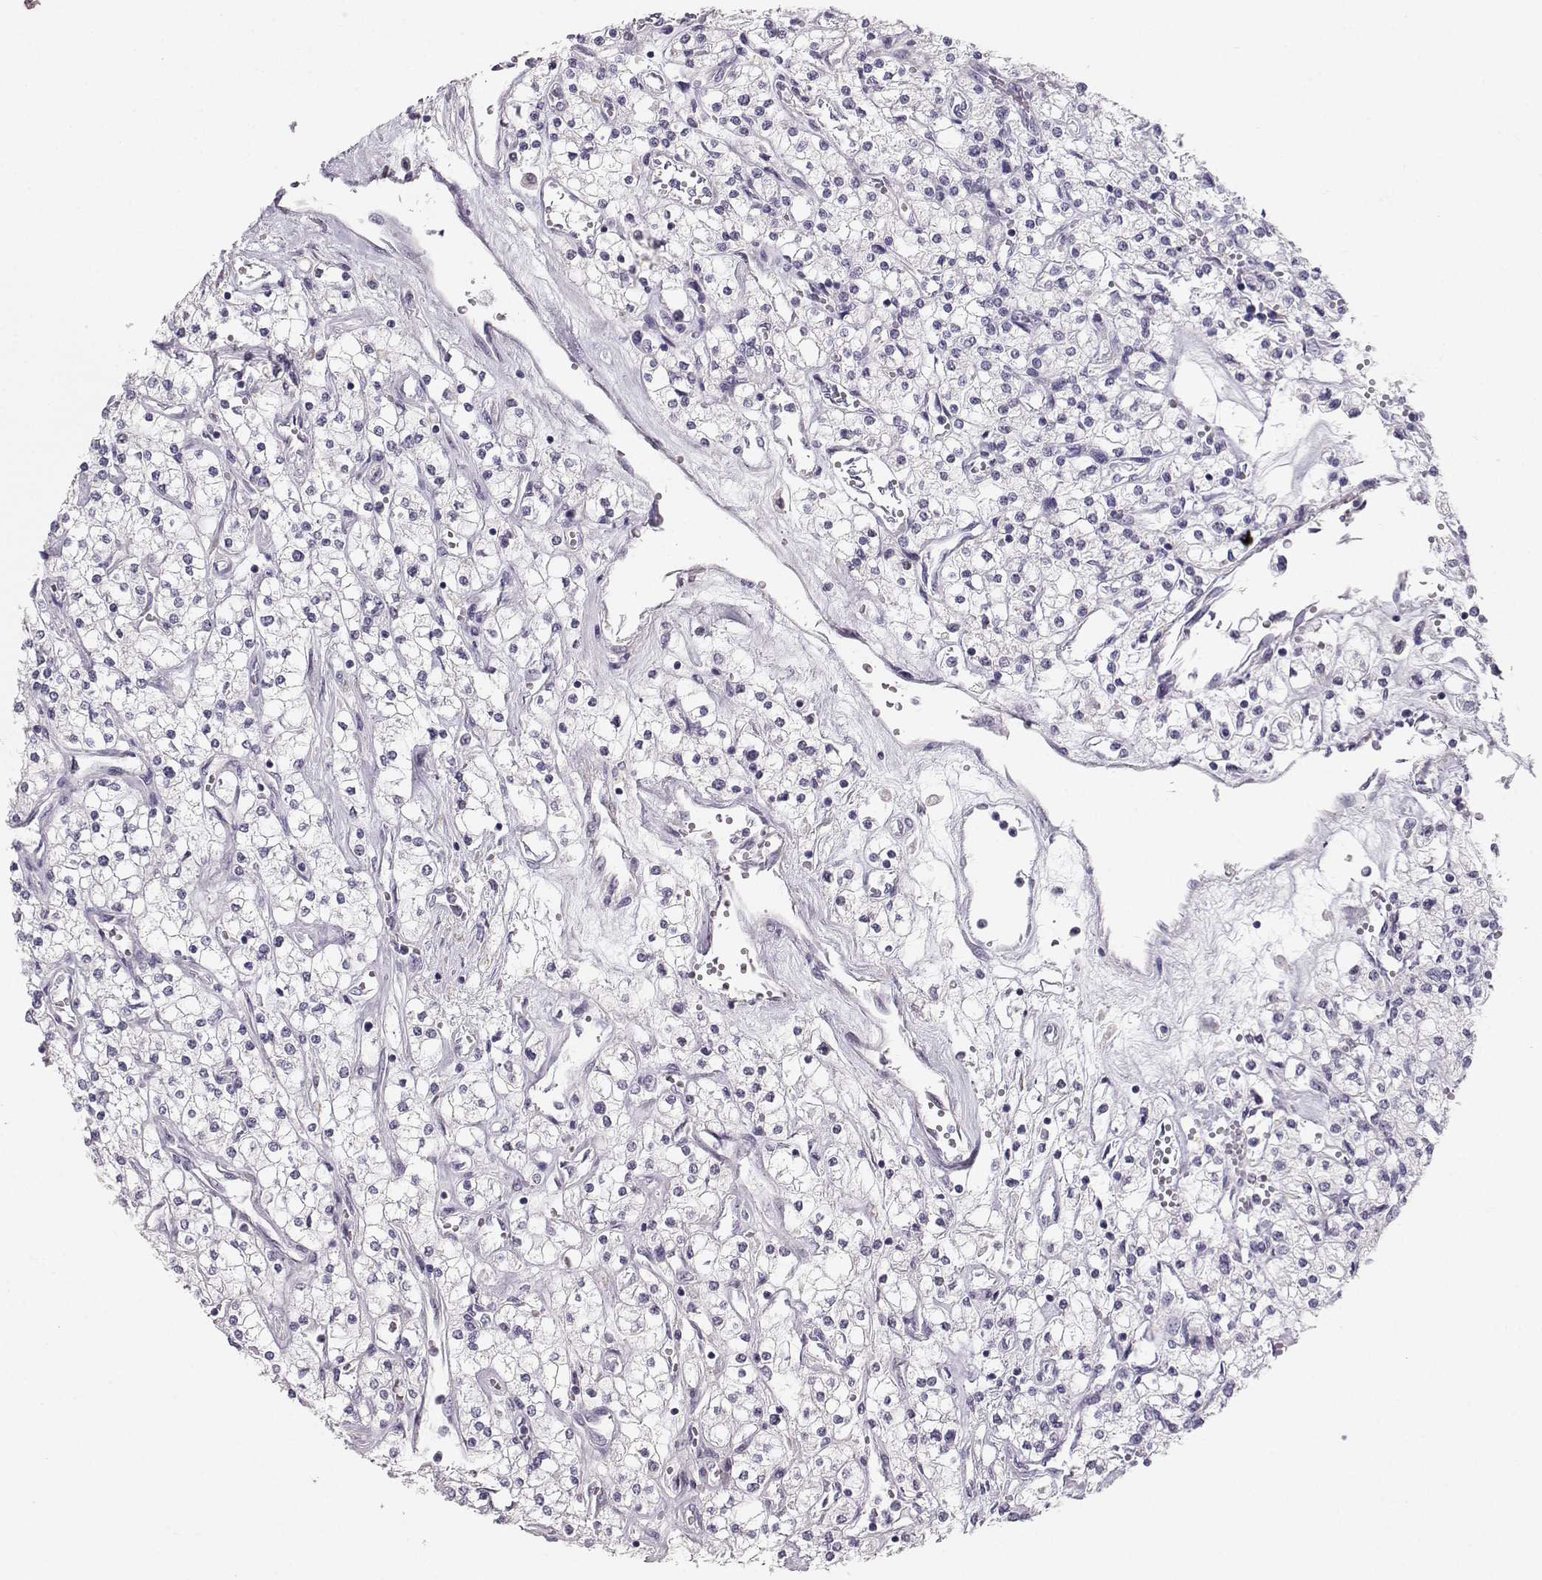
{"staining": {"intensity": "negative", "quantity": "none", "location": "none"}, "tissue": "renal cancer", "cell_type": "Tumor cells", "image_type": "cancer", "snomed": [{"axis": "morphology", "description": "Adenocarcinoma, NOS"}, {"axis": "topography", "description": "Kidney"}], "caption": "This is an immunohistochemistry histopathology image of human renal cancer (adenocarcinoma). There is no staining in tumor cells.", "gene": "CASR", "patient": {"sex": "male", "age": 80}}